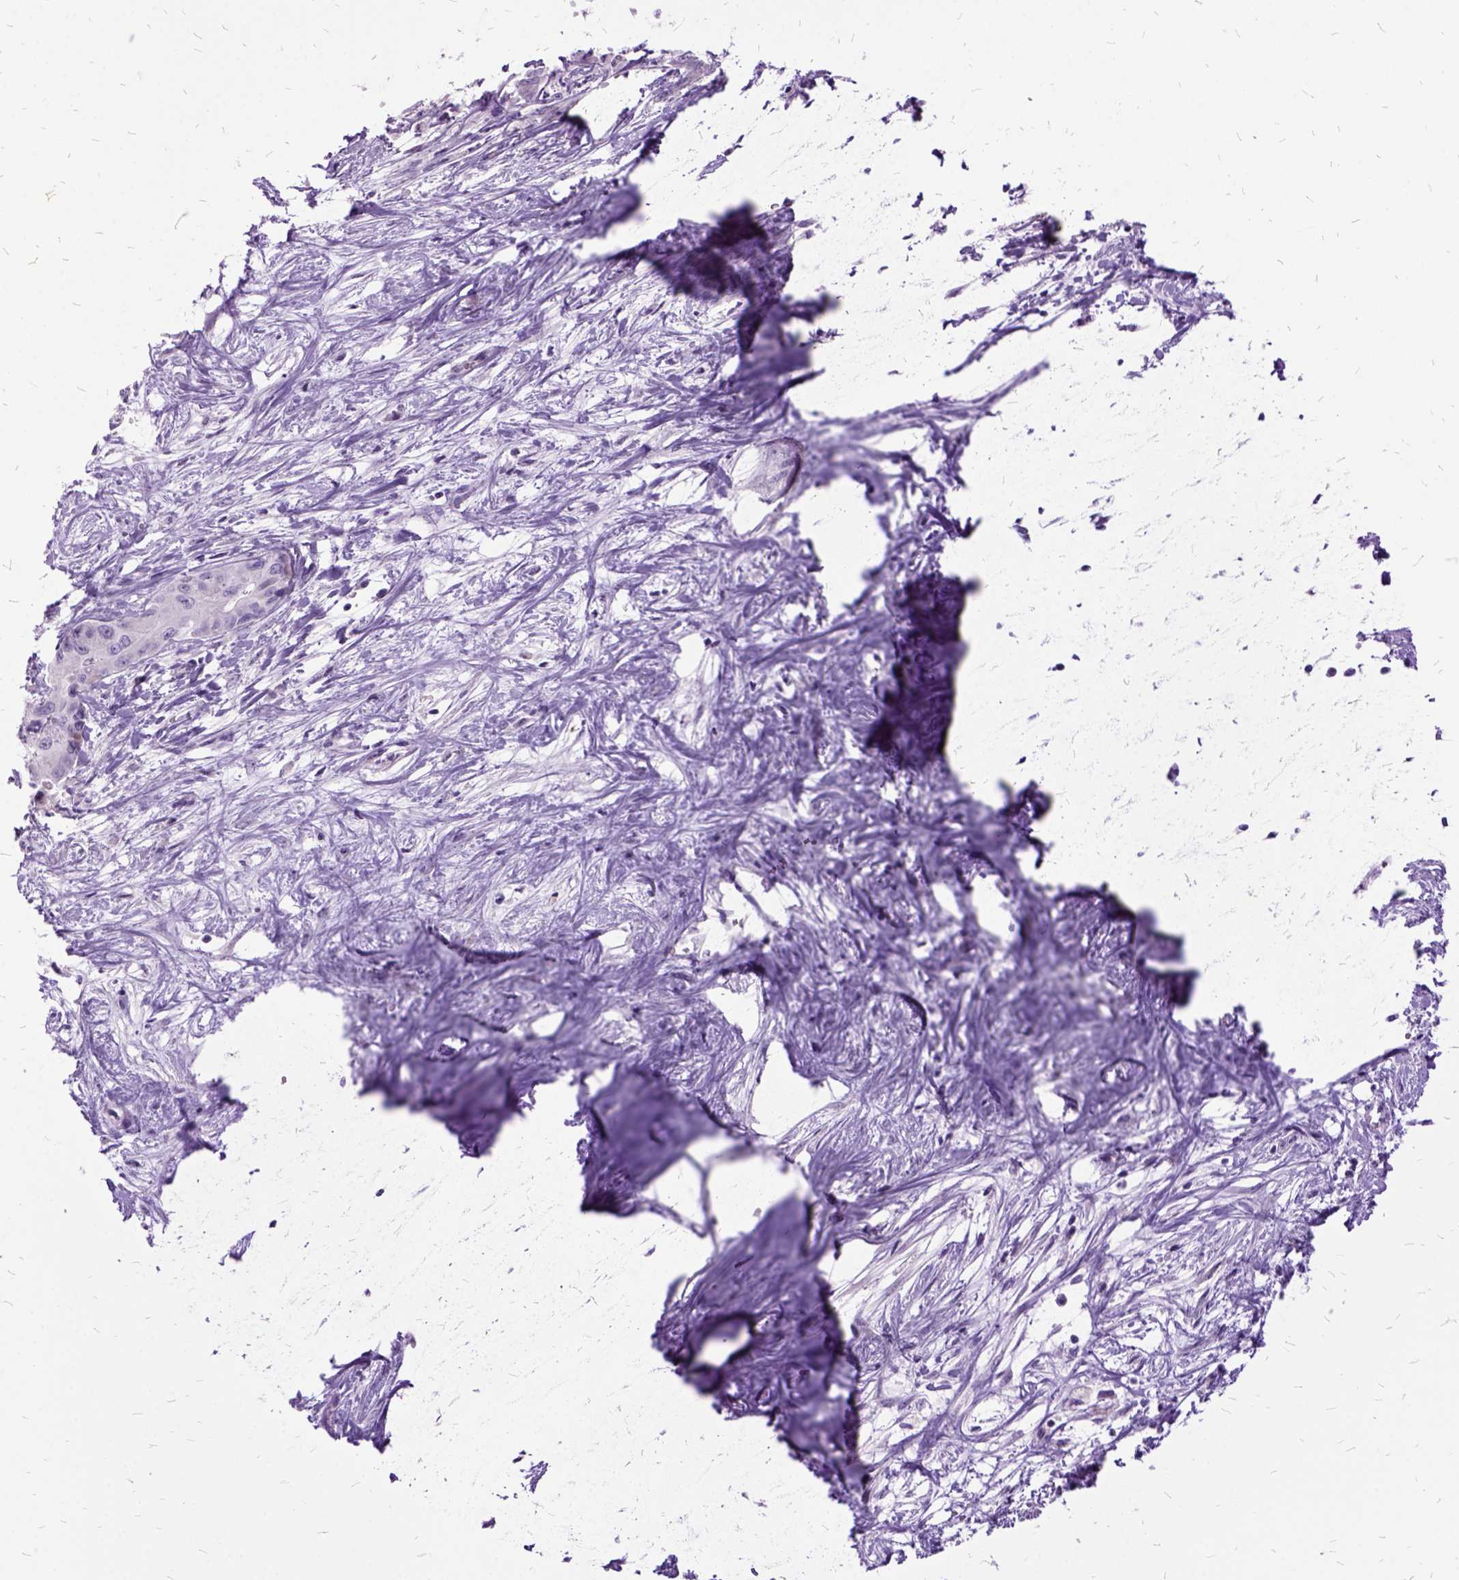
{"staining": {"intensity": "negative", "quantity": "none", "location": "none"}, "tissue": "liver cancer", "cell_type": "Tumor cells", "image_type": "cancer", "snomed": [{"axis": "morphology", "description": "Cholangiocarcinoma"}, {"axis": "topography", "description": "Liver"}], "caption": "Protein analysis of liver cholangiocarcinoma reveals no significant positivity in tumor cells.", "gene": "MME", "patient": {"sex": "female", "age": 65}}